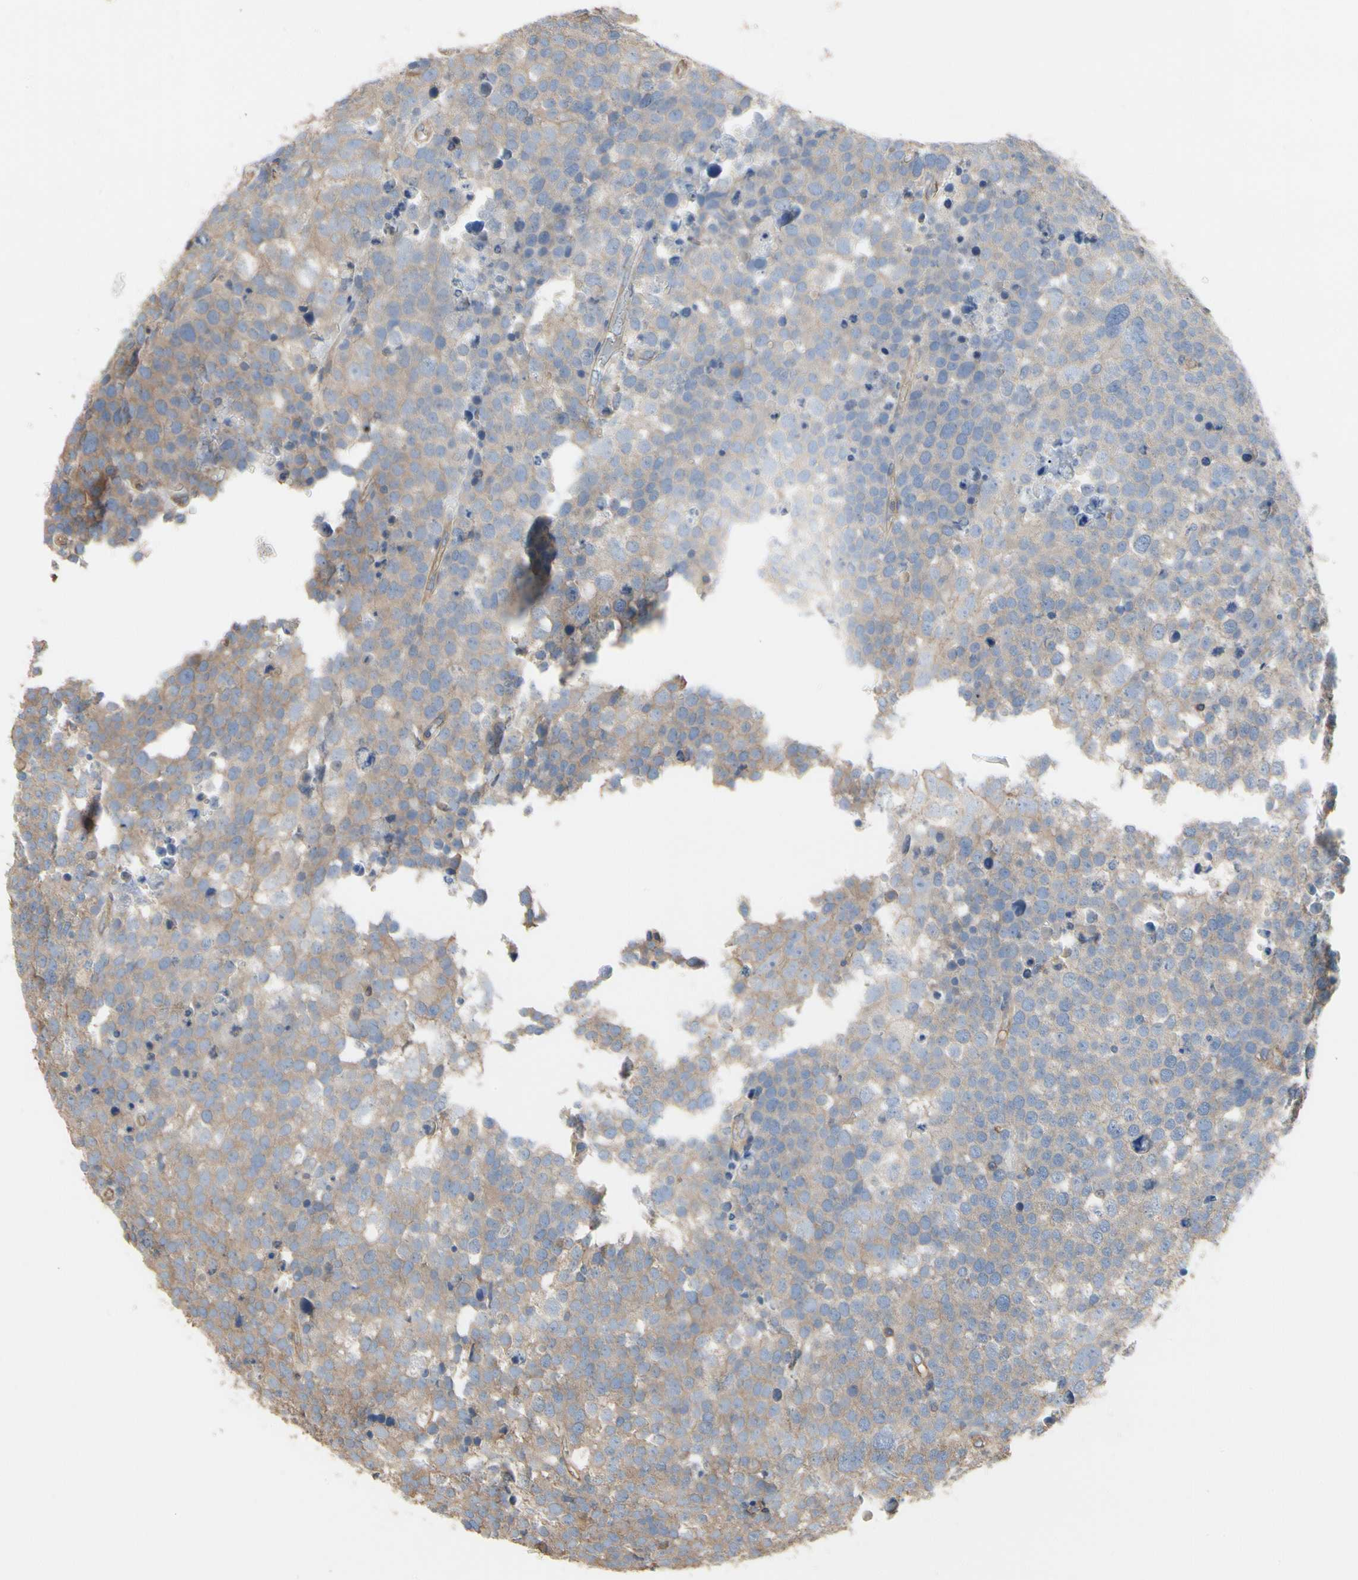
{"staining": {"intensity": "weak", "quantity": ">75%", "location": "cytoplasmic/membranous"}, "tissue": "testis cancer", "cell_type": "Tumor cells", "image_type": "cancer", "snomed": [{"axis": "morphology", "description": "Seminoma, NOS"}, {"axis": "topography", "description": "Testis"}], "caption": "A photomicrograph showing weak cytoplasmic/membranous staining in about >75% of tumor cells in seminoma (testis), as visualized by brown immunohistochemical staining.", "gene": "PDZK1", "patient": {"sex": "male", "age": 71}}